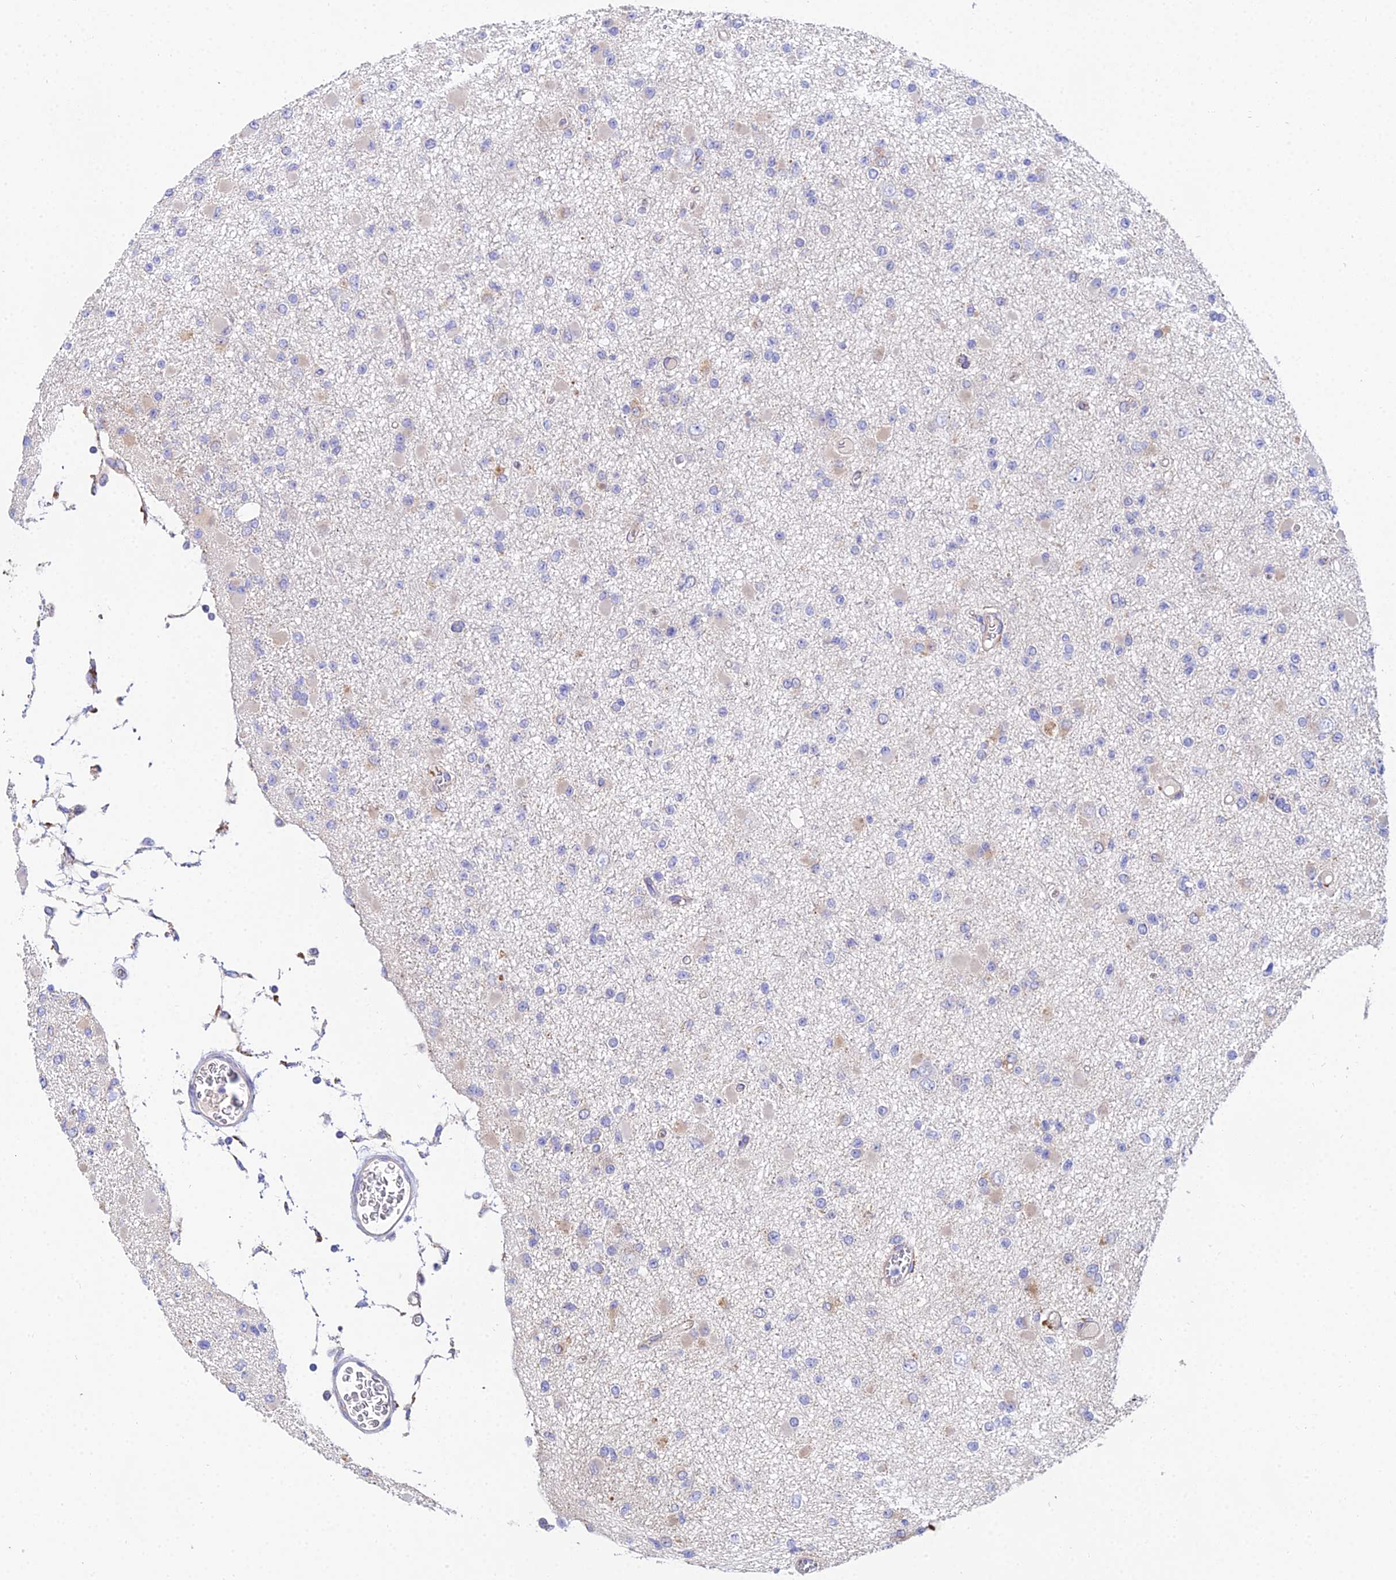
{"staining": {"intensity": "negative", "quantity": "none", "location": "none"}, "tissue": "glioma", "cell_type": "Tumor cells", "image_type": "cancer", "snomed": [{"axis": "morphology", "description": "Glioma, malignant, Low grade"}, {"axis": "topography", "description": "Brain"}], "caption": "Image shows no protein staining in tumor cells of malignant glioma (low-grade) tissue. The staining is performed using DAB brown chromogen with nuclei counter-stained in using hematoxylin.", "gene": "PPP2R2C", "patient": {"sex": "female", "age": 22}}